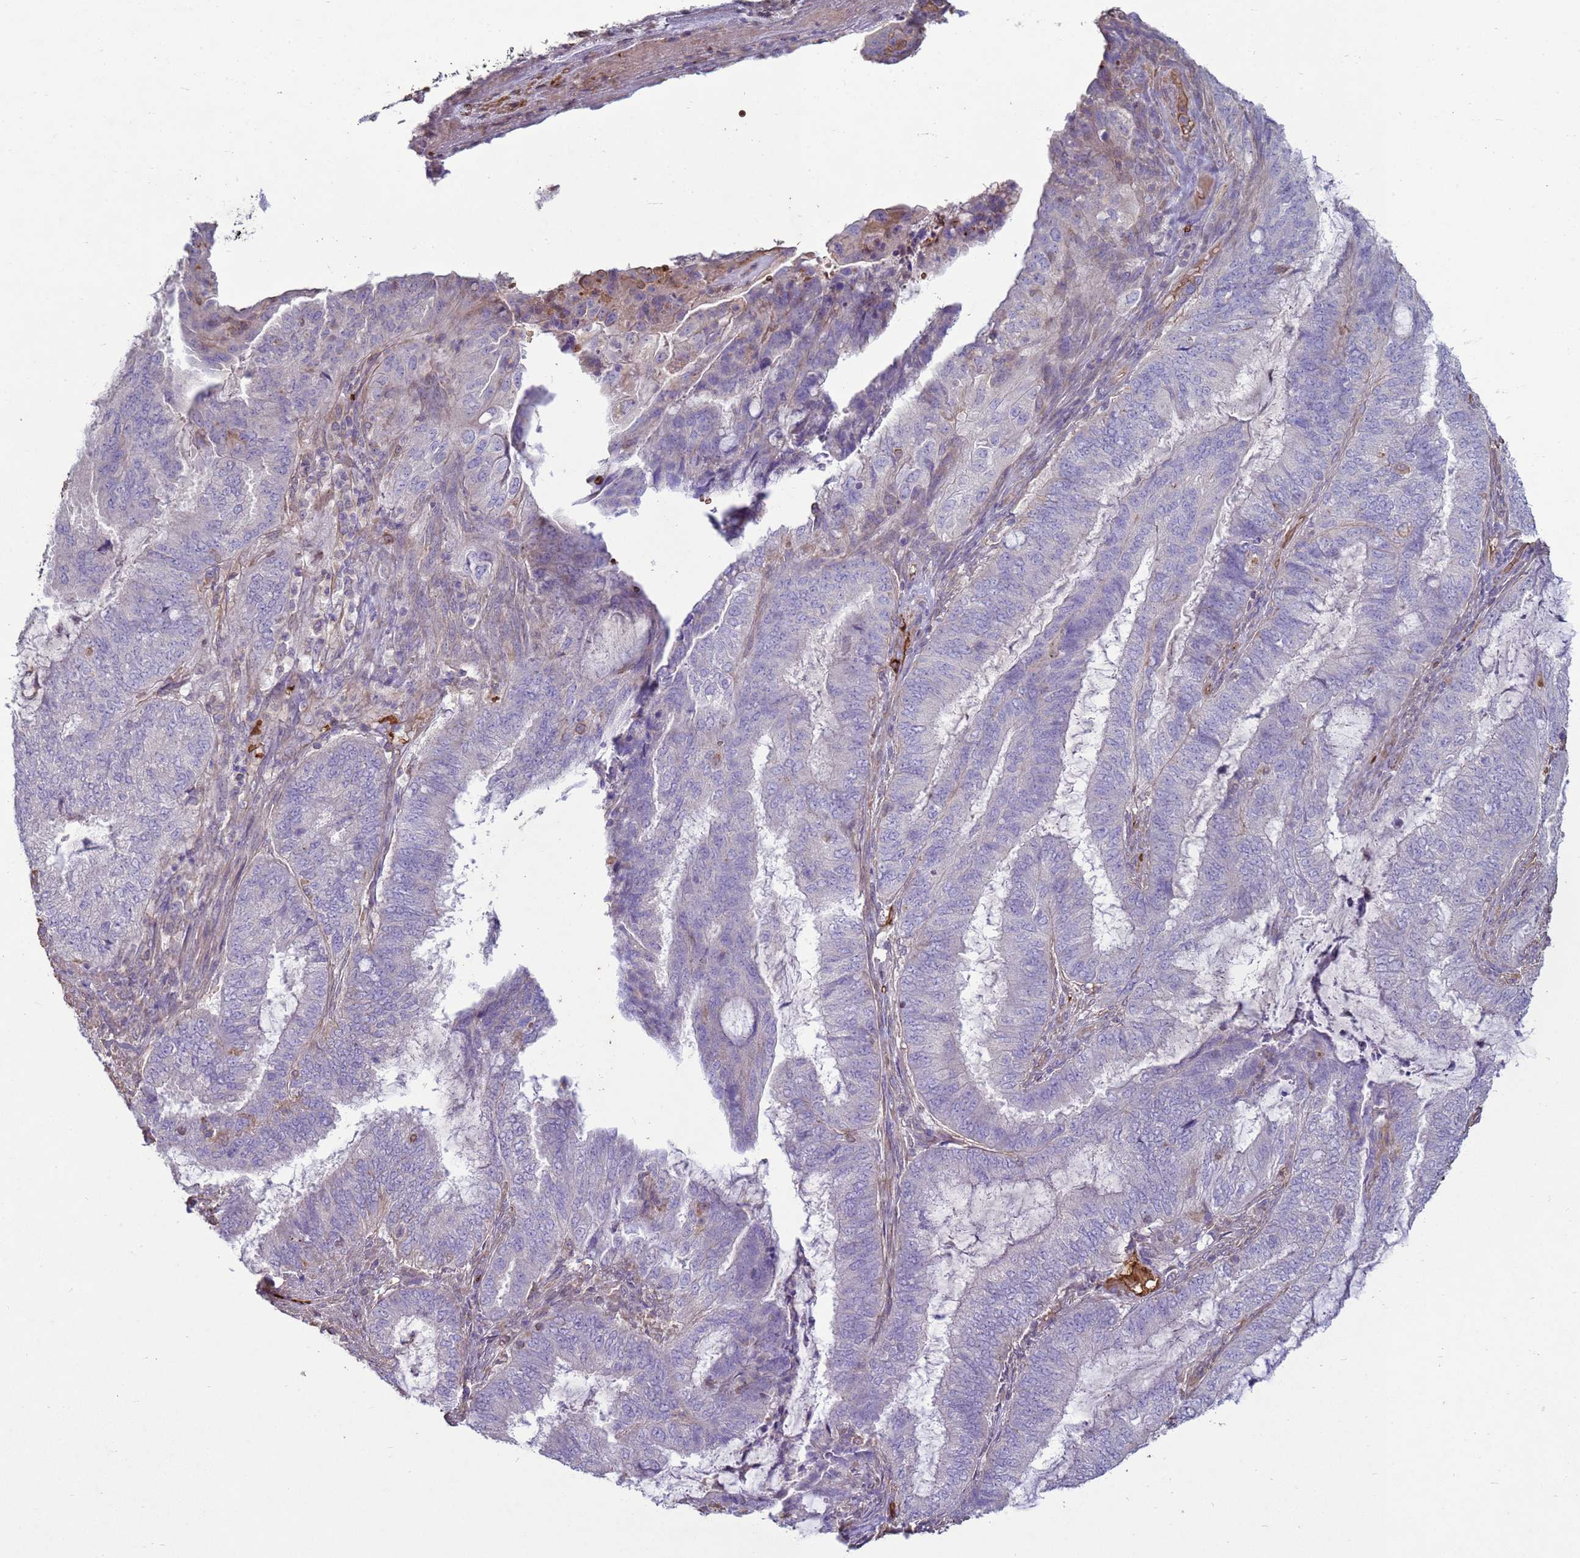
{"staining": {"intensity": "negative", "quantity": "none", "location": "none"}, "tissue": "endometrial cancer", "cell_type": "Tumor cells", "image_type": "cancer", "snomed": [{"axis": "morphology", "description": "Adenocarcinoma, NOS"}, {"axis": "topography", "description": "Endometrium"}], "caption": "Tumor cells are negative for protein expression in human endometrial cancer (adenocarcinoma).", "gene": "SGIP1", "patient": {"sex": "female", "age": 51}}